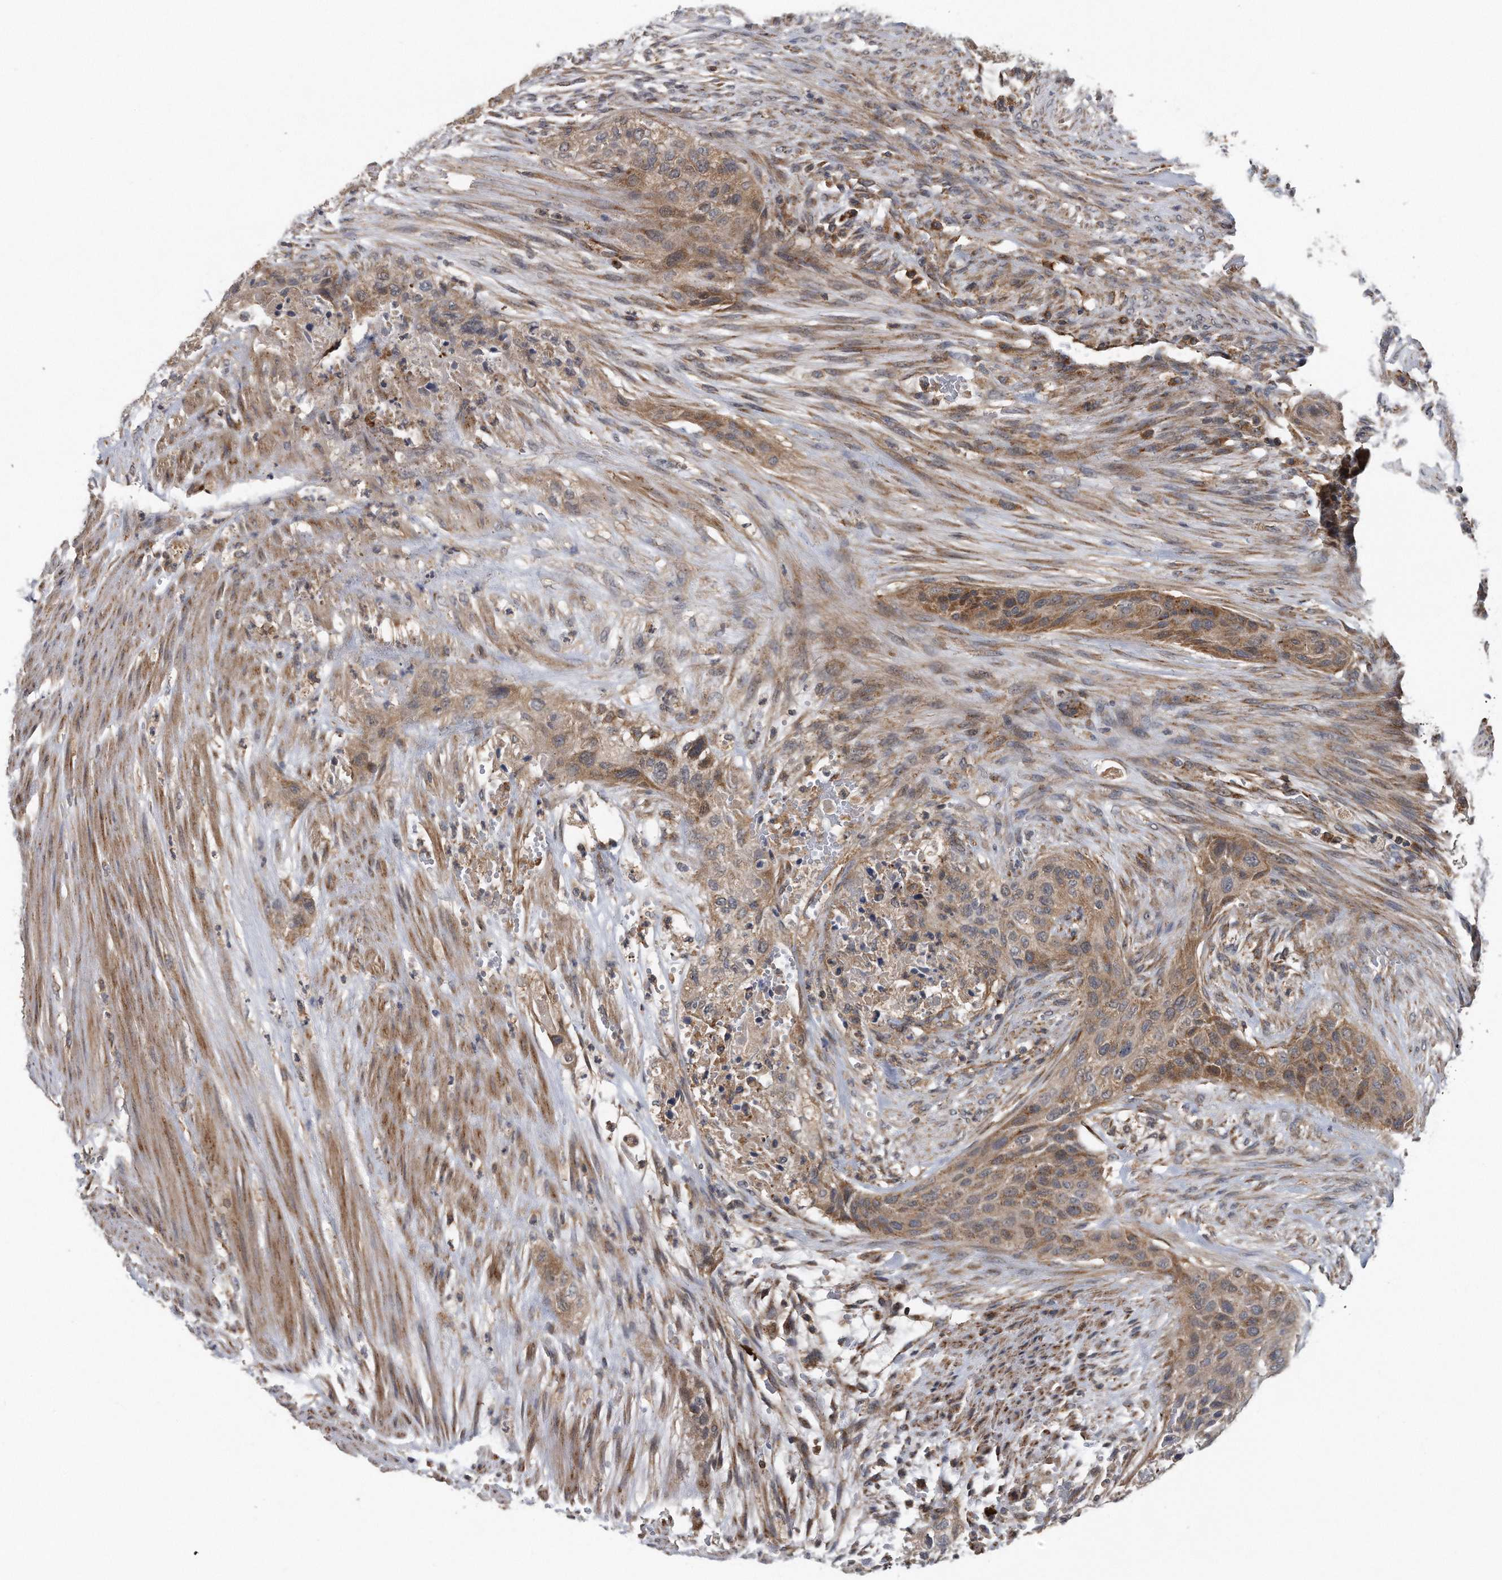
{"staining": {"intensity": "weak", "quantity": ">75%", "location": "cytoplasmic/membranous"}, "tissue": "urothelial cancer", "cell_type": "Tumor cells", "image_type": "cancer", "snomed": [{"axis": "morphology", "description": "Urothelial carcinoma, High grade"}, {"axis": "topography", "description": "Urinary bladder"}], "caption": "DAB (3,3'-diaminobenzidine) immunohistochemical staining of human urothelial carcinoma (high-grade) shows weak cytoplasmic/membranous protein staining in about >75% of tumor cells.", "gene": "ALPK2", "patient": {"sex": "male", "age": 35}}